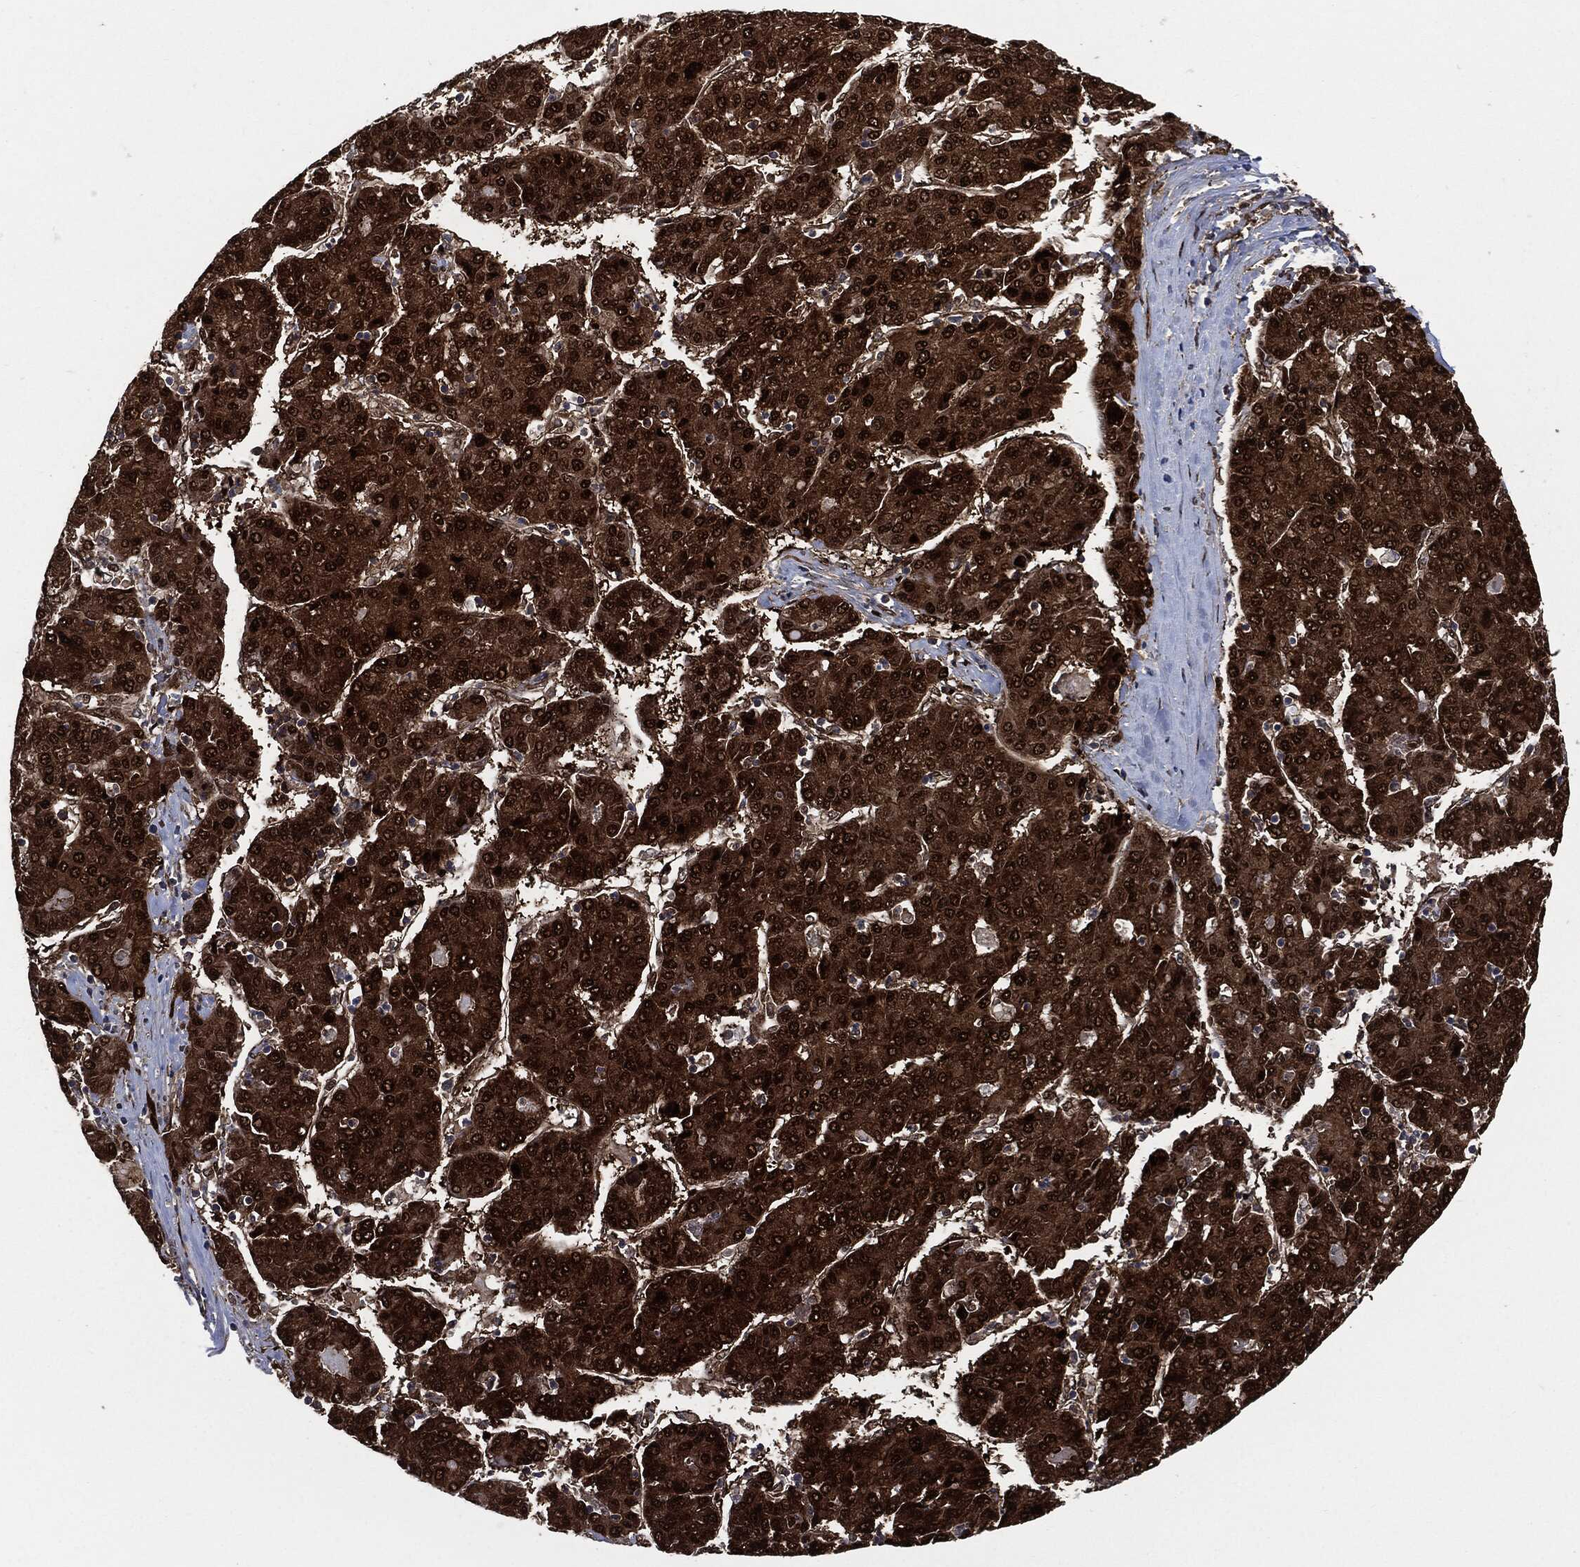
{"staining": {"intensity": "strong", "quantity": "25%-75%", "location": "cytoplasmic/membranous,nuclear"}, "tissue": "liver cancer", "cell_type": "Tumor cells", "image_type": "cancer", "snomed": [{"axis": "morphology", "description": "Carcinoma, Hepatocellular, NOS"}, {"axis": "topography", "description": "Liver"}], "caption": "Protein positivity by immunohistochemistry displays strong cytoplasmic/membranous and nuclear staining in approximately 25%-75% of tumor cells in liver hepatocellular carcinoma.", "gene": "DCTN1", "patient": {"sex": "male", "age": 65}}